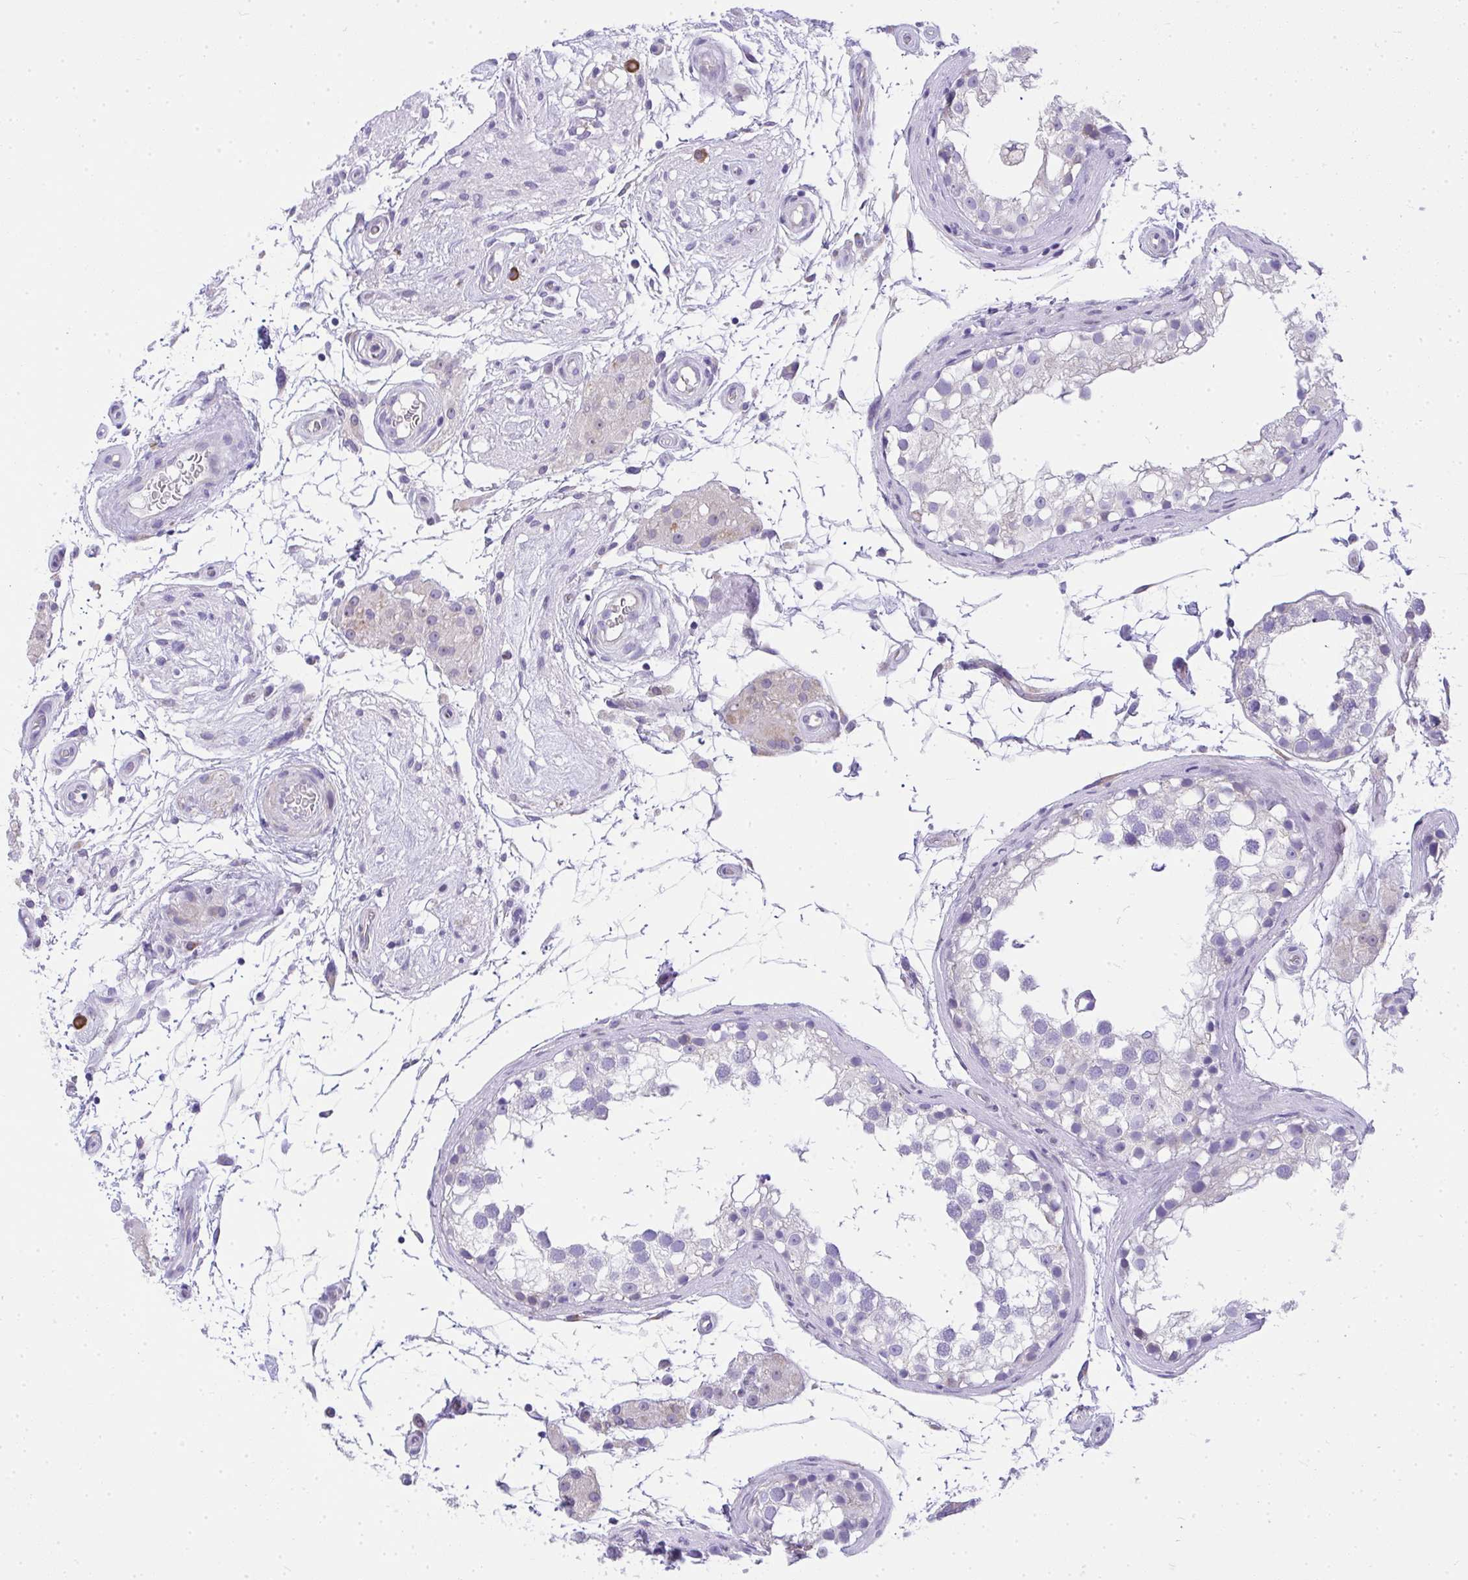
{"staining": {"intensity": "negative", "quantity": "none", "location": "none"}, "tissue": "testis", "cell_type": "Cells in seminiferous ducts", "image_type": "normal", "snomed": [{"axis": "morphology", "description": "Normal tissue, NOS"}, {"axis": "morphology", "description": "Seminoma, NOS"}, {"axis": "topography", "description": "Testis"}], "caption": "Cells in seminiferous ducts show no significant protein staining in unremarkable testis.", "gene": "ADRA2C", "patient": {"sex": "male", "age": 65}}